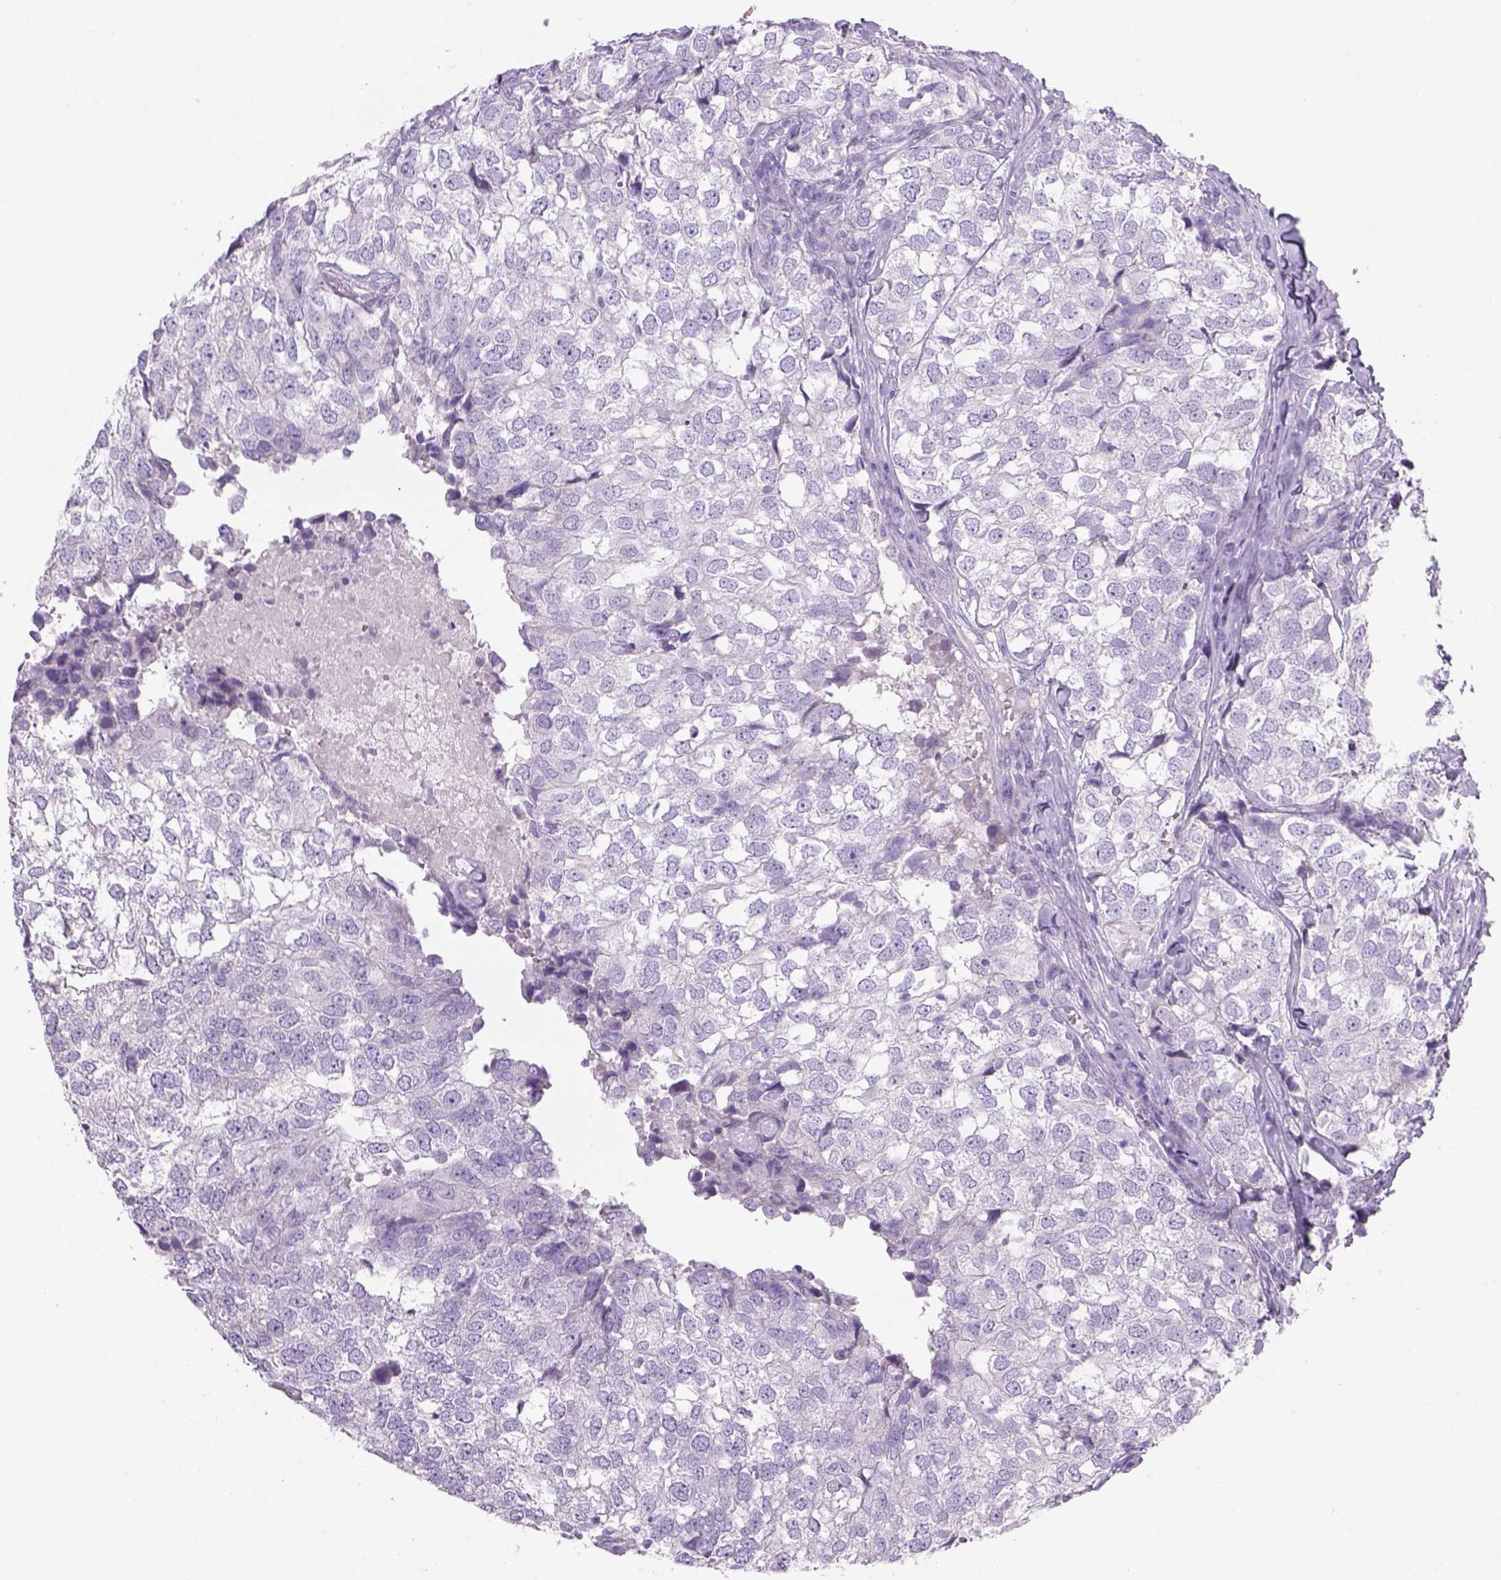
{"staining": {"intensity": "negative", "quantity": "none", "location": "none"}, "tissue": "breast cancer", "cell_type": "Tumor cells", "image_type": "cancer", "snomed": [{"axis": "morphology", "description": "Duct carcinoma"}, {"axis": "topography", "description": "Breast"}], "caption": "Human breast cancer (invasive ductal carcinoma) stained for a protein using IHC reveals no expression in tumor cells.", "gene": "TENM4", "patient": {"sex": "female", "age": 30}}